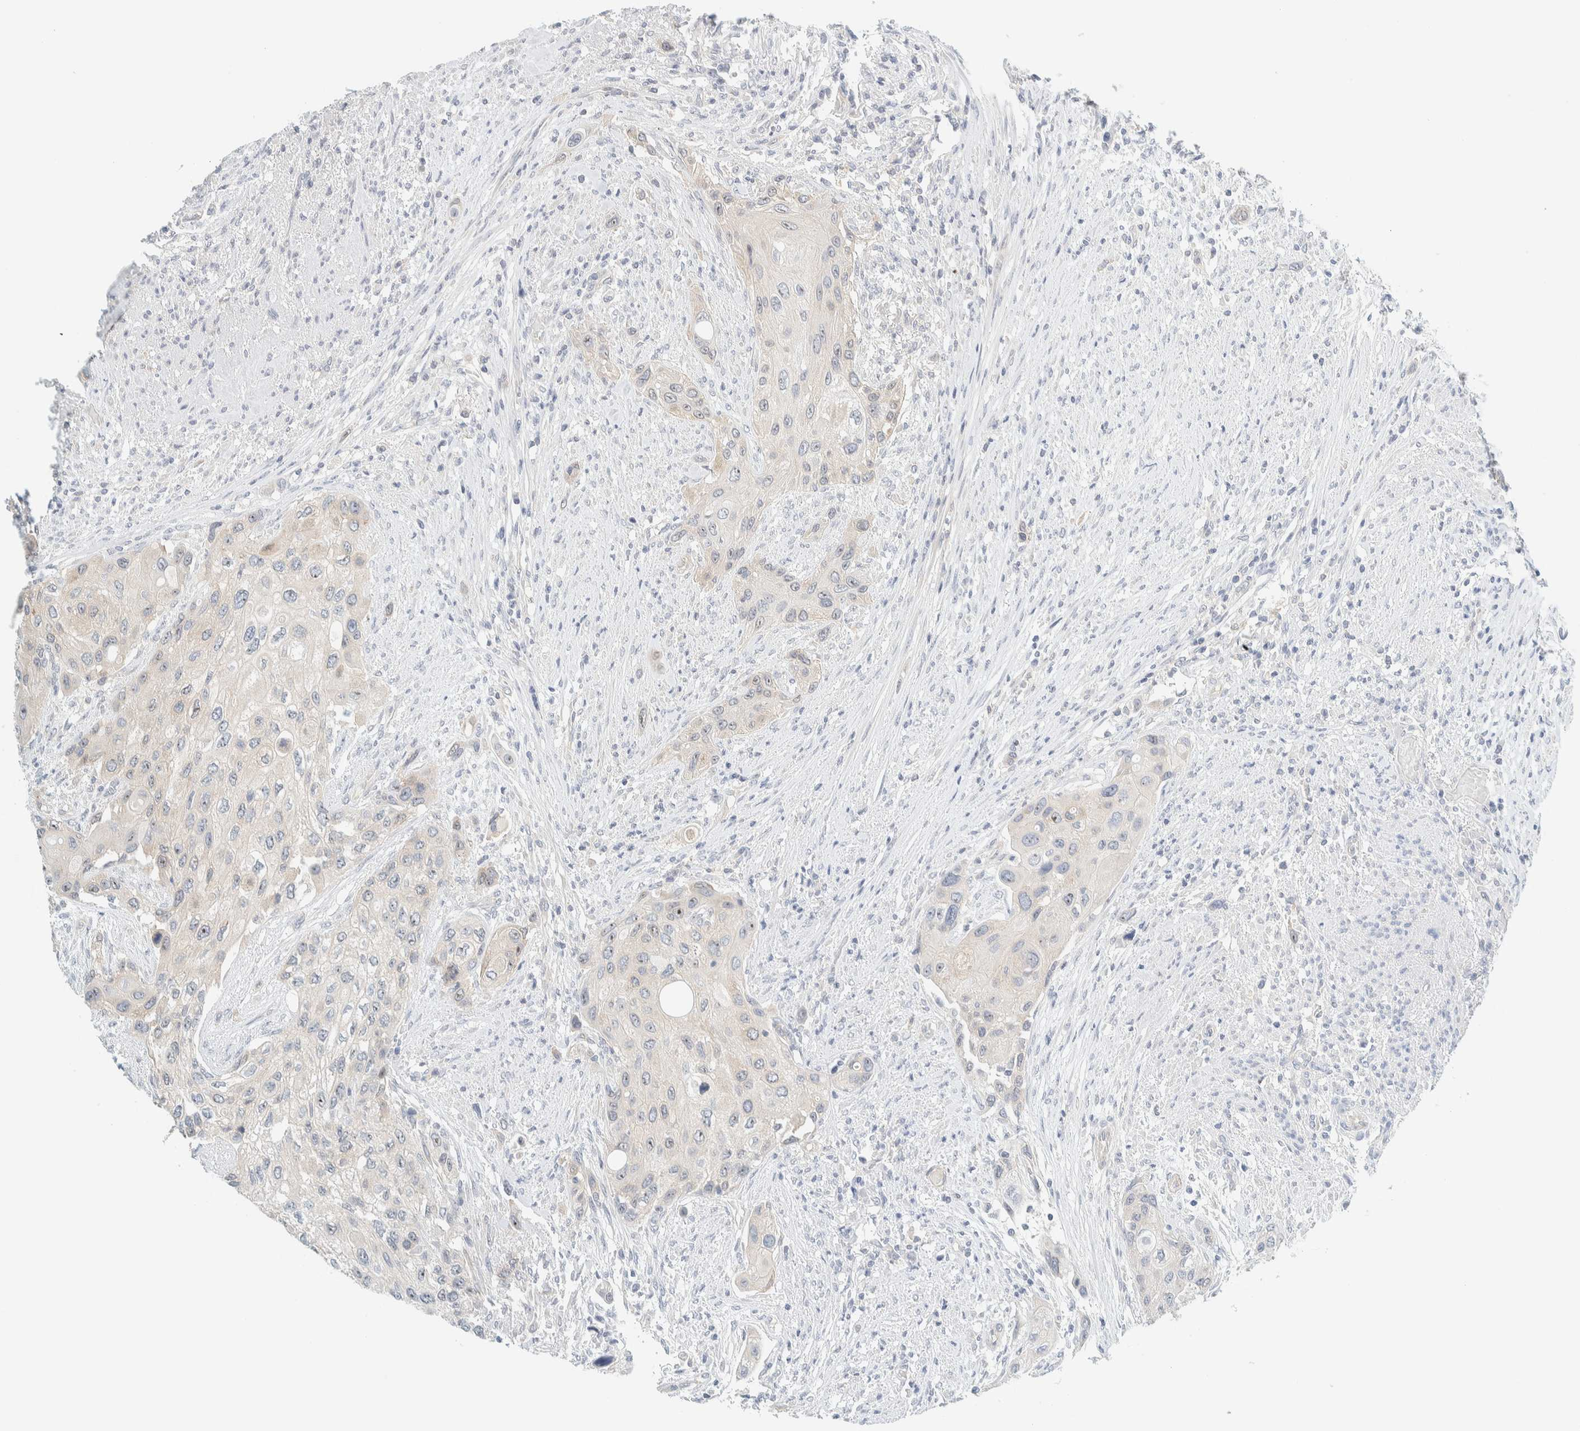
{"staining": {"intensity": "weak", "quantity": "<25%", "location": "nuclear"}, "tissue": "urothelial cancer", "cell_type": "Tumor cells", "image_type": "cancer", "snomed": [{"axis": "morphology", "description": "Urothelial carcinoma, High grade"}, {"axis": "topography", "description": "Urinary bladder"}], "caption": "Immunohistochemistry (IHC) of urothelial cancer exhibits no staining in tumor cells. The staining is performed using DAB (3,3'-diaminobenzidine) brown chromogen with nuclei counter-stained in using hematoxylin.", "gene": "NDE1", "patient": {"sex": "female", "age": 56}}